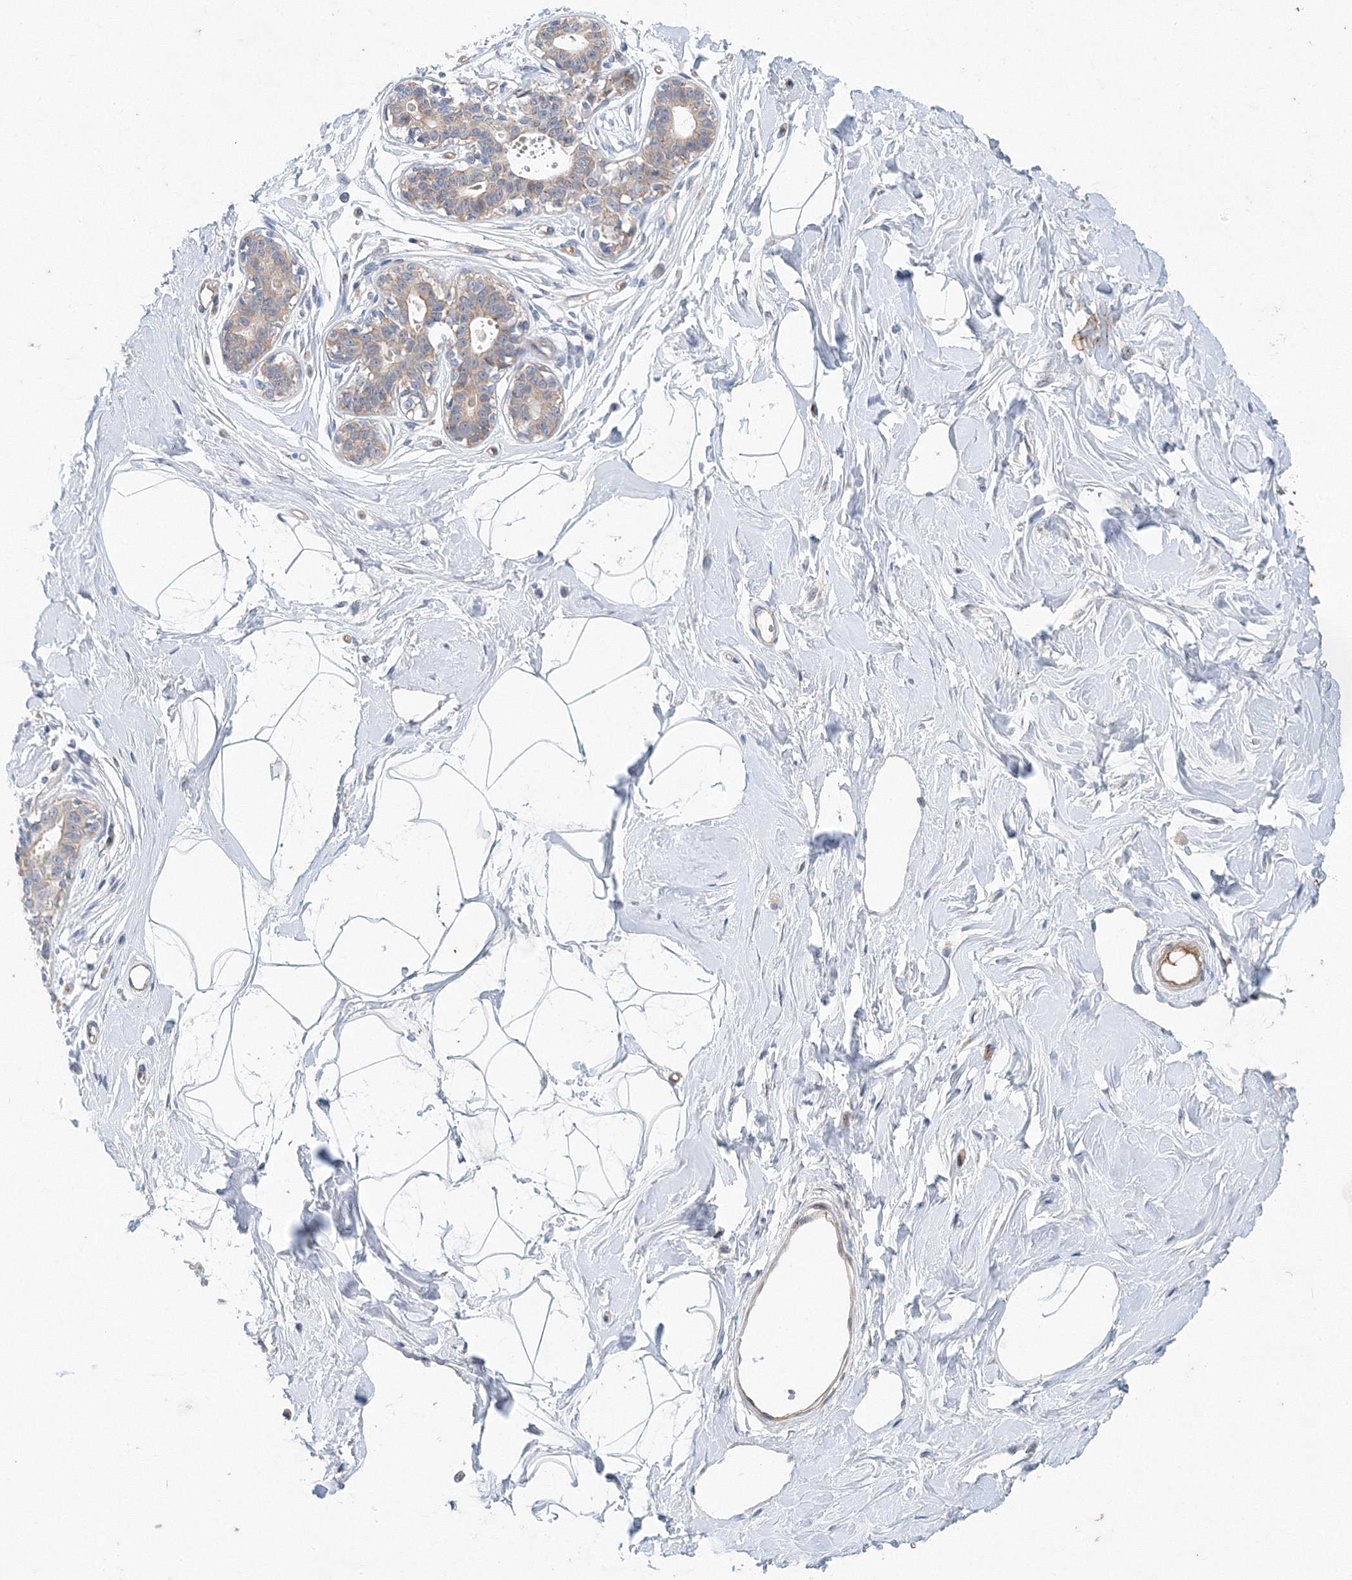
{"staining": {"intensity": "negative", "quantity": "none", "location": "none"}, "tissue": "breast", "cell_type": "Adipocytes", "image_type": "normal", "snomed": [{"axis": "morphology", "description": "Normal tissue, NOS"}, {"axis": "topography", "description": "Breast"}], "caption": "This is an immunohistochemistry (IHC) photomicrograph of normal breast. There is no positivity in adipocytes.", "gene": "TANC1", "patient": {"sex": "female", "age": 45}}